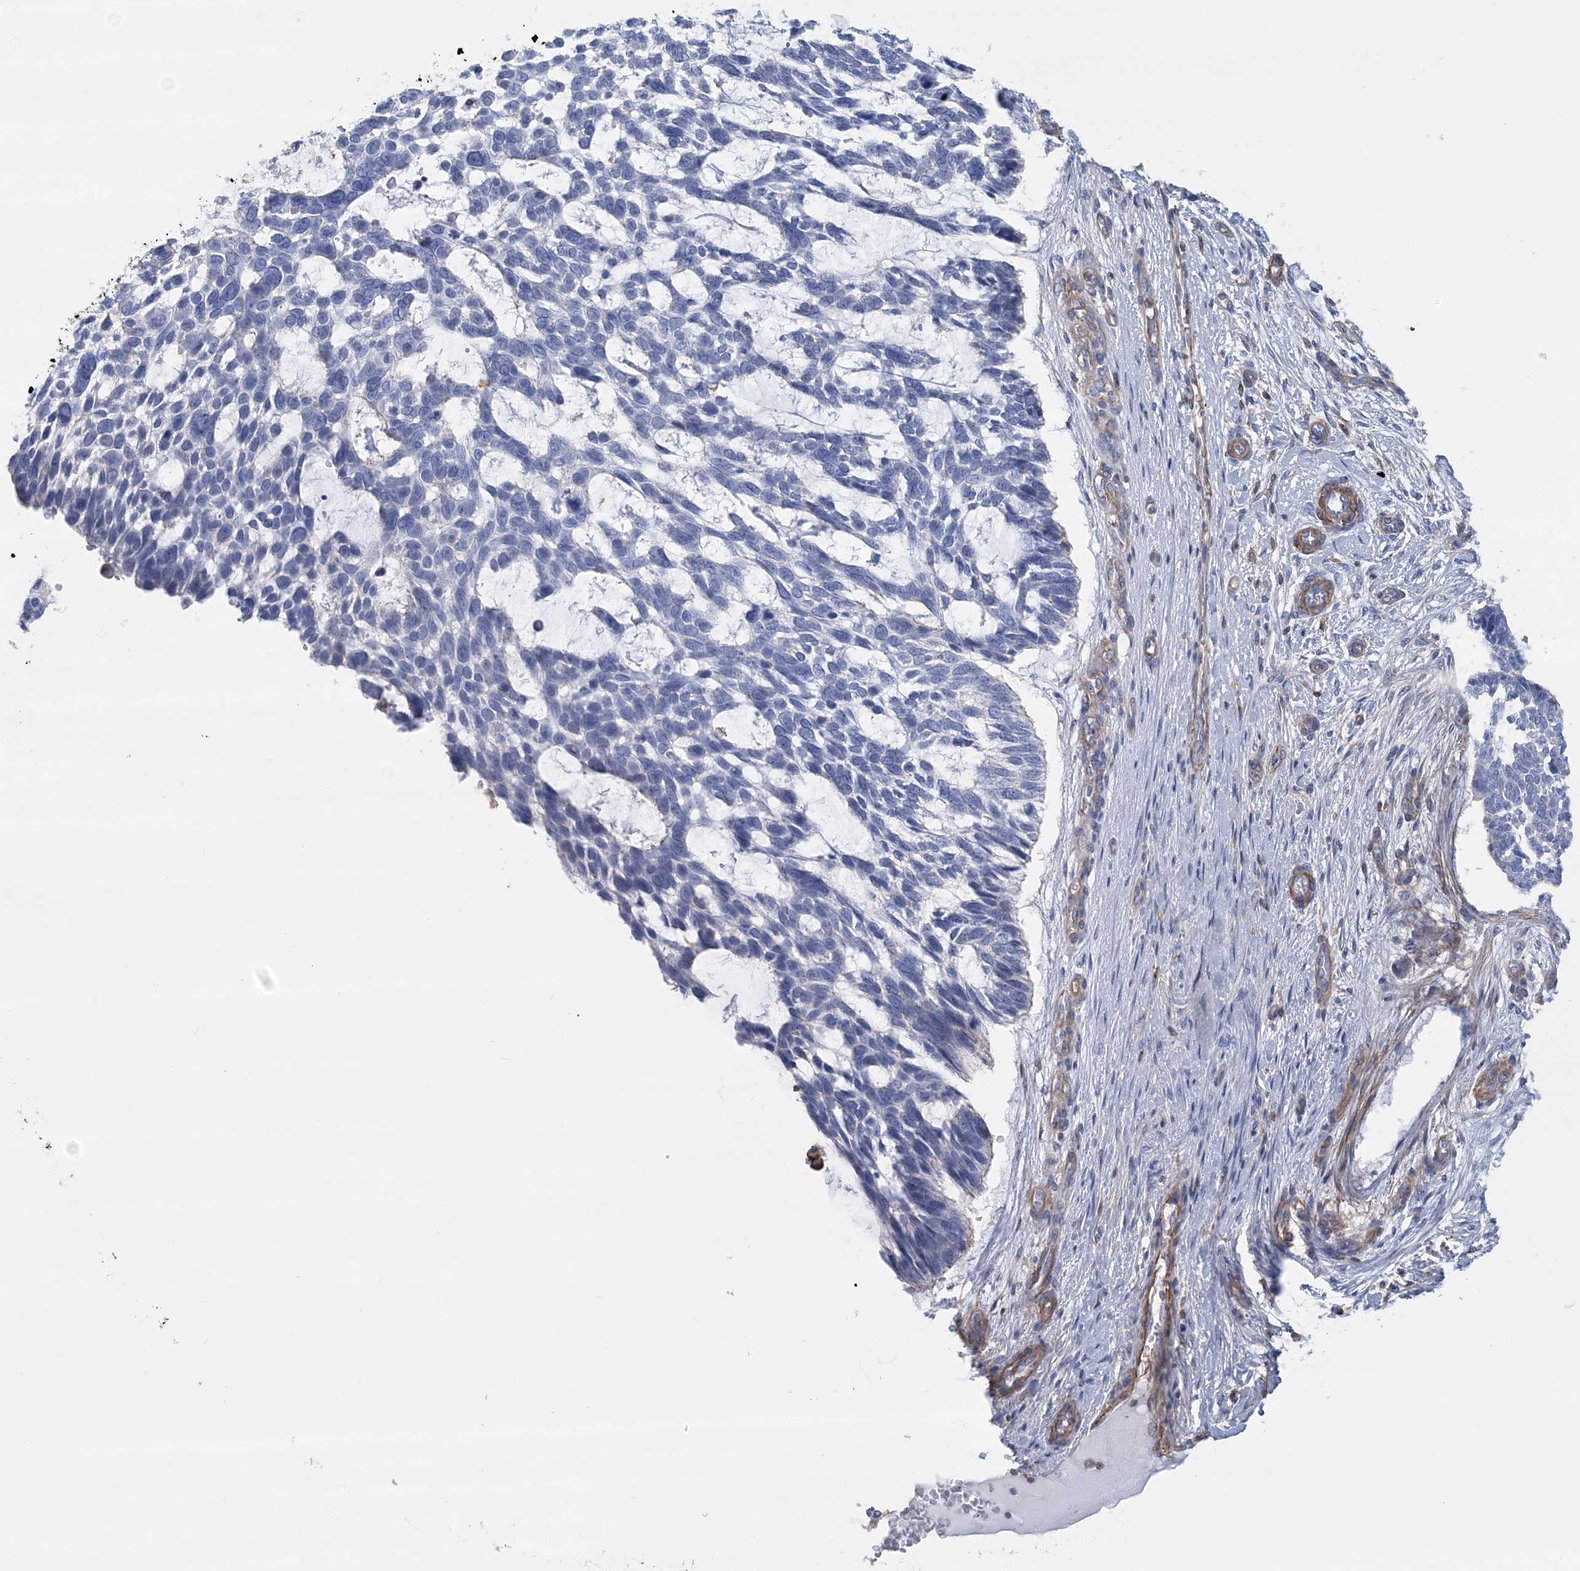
{"staining": {"intensity": "negative", "quantity": "none", "location": "none"}, "tissue": "skin cancer", "cell_type": "Tumor cells", "image_type": "cancer", "snomed": [{"axis": "morphology", "description": "Basal cell carcinoma"}, {"axis": "topography", "description": "Skin"}], "caption": "Immunohistochemistry of skin cancer shows no staining in tumor cells.", "gene": "C11orf21", "patient": {"sex": "male", "age": 88}}